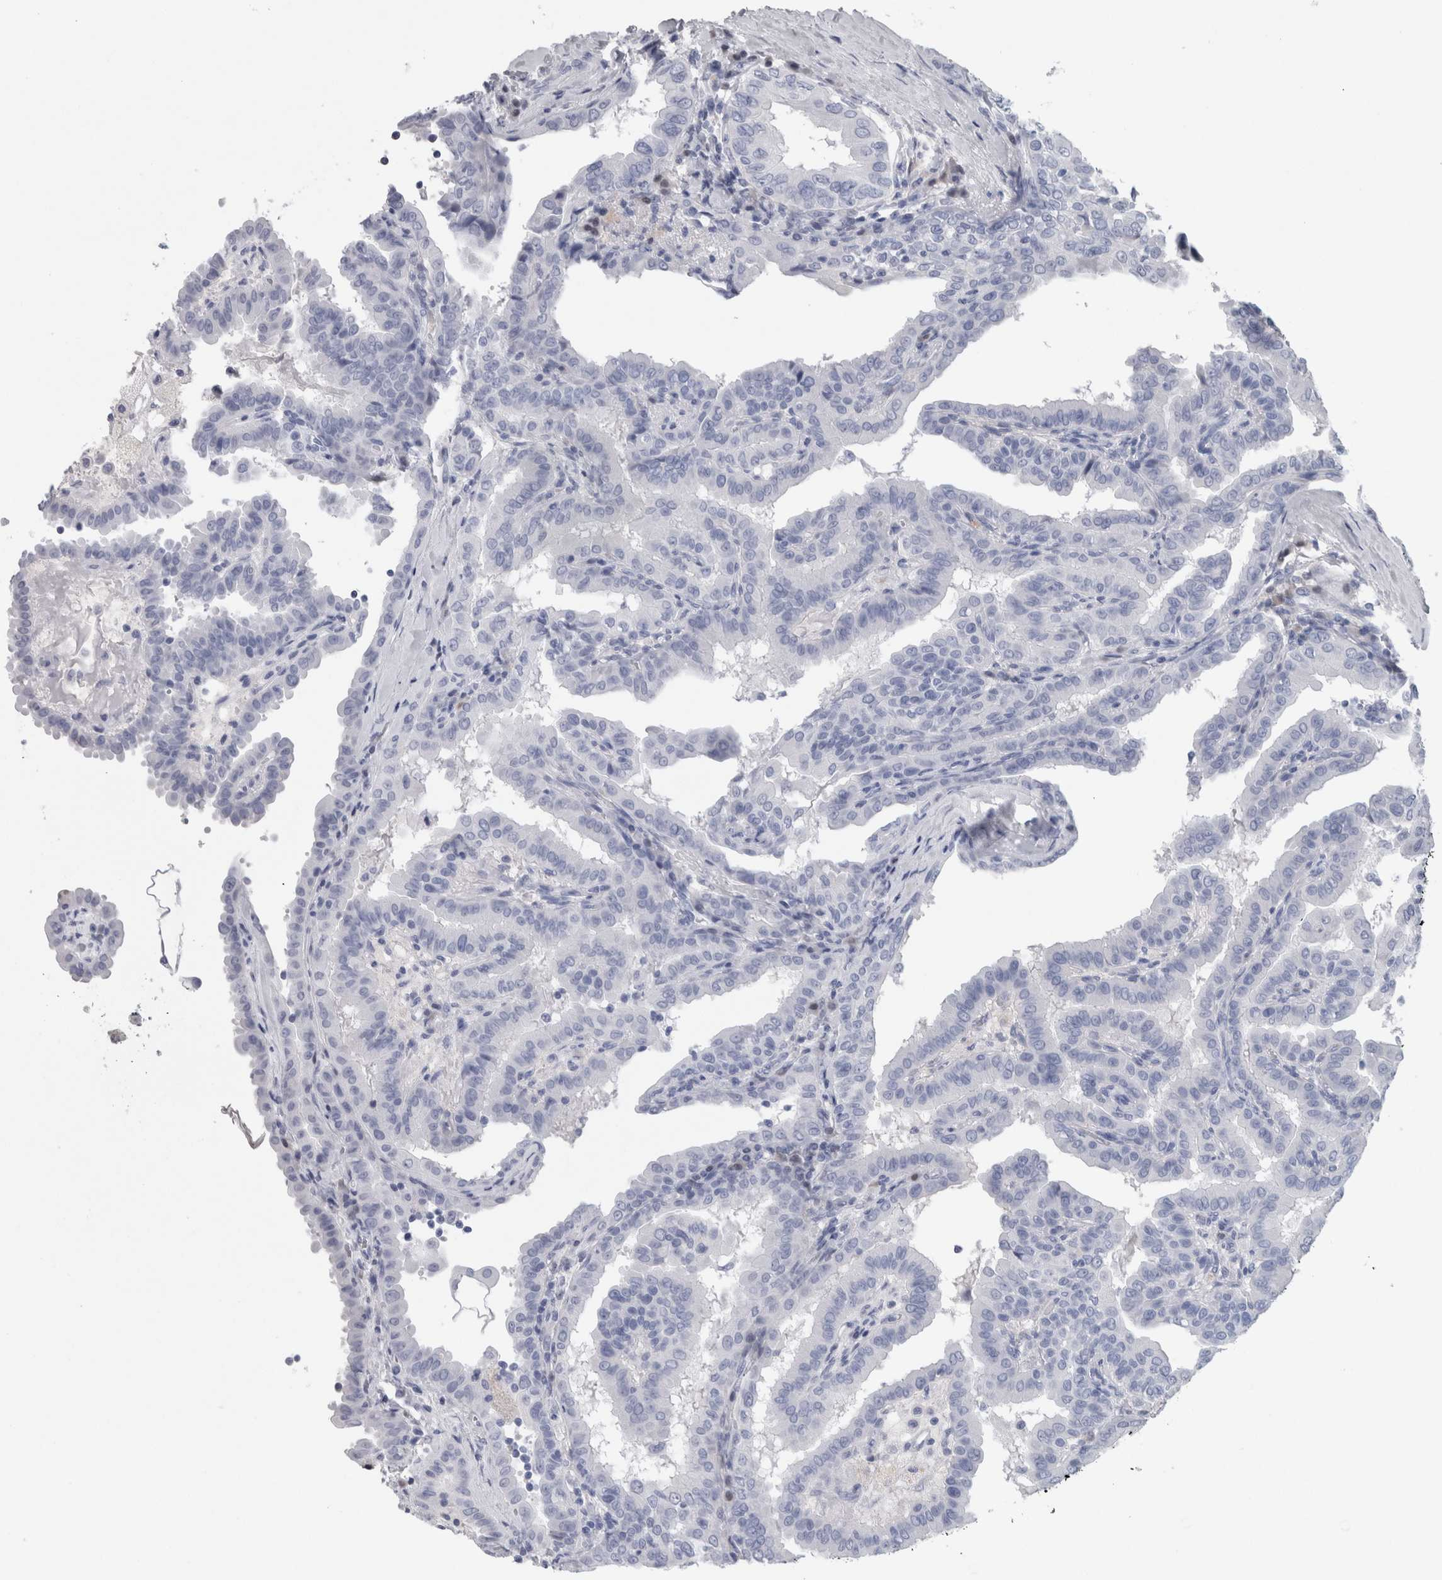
{"staining": {"intensity": "negative", "quantity": "none", "location": "none"}, "tissue": "thyroid cancer", "cell_type": "Tumor cells", "image_type": "cancer", "snomed": [{"axis": "morphology", "description": "Papillary adenocarcinoma, NOS"}, {"axis": "topography", "description": "Thyroid gland"}], "caption": "Immunohistochemistry image of human thyroid papillary adenocarcinoma stained for a protein (brown), which reveals no expression in tumor cells.", "gene": "CA8", "patient": {"sex": "male", "age": 33}}